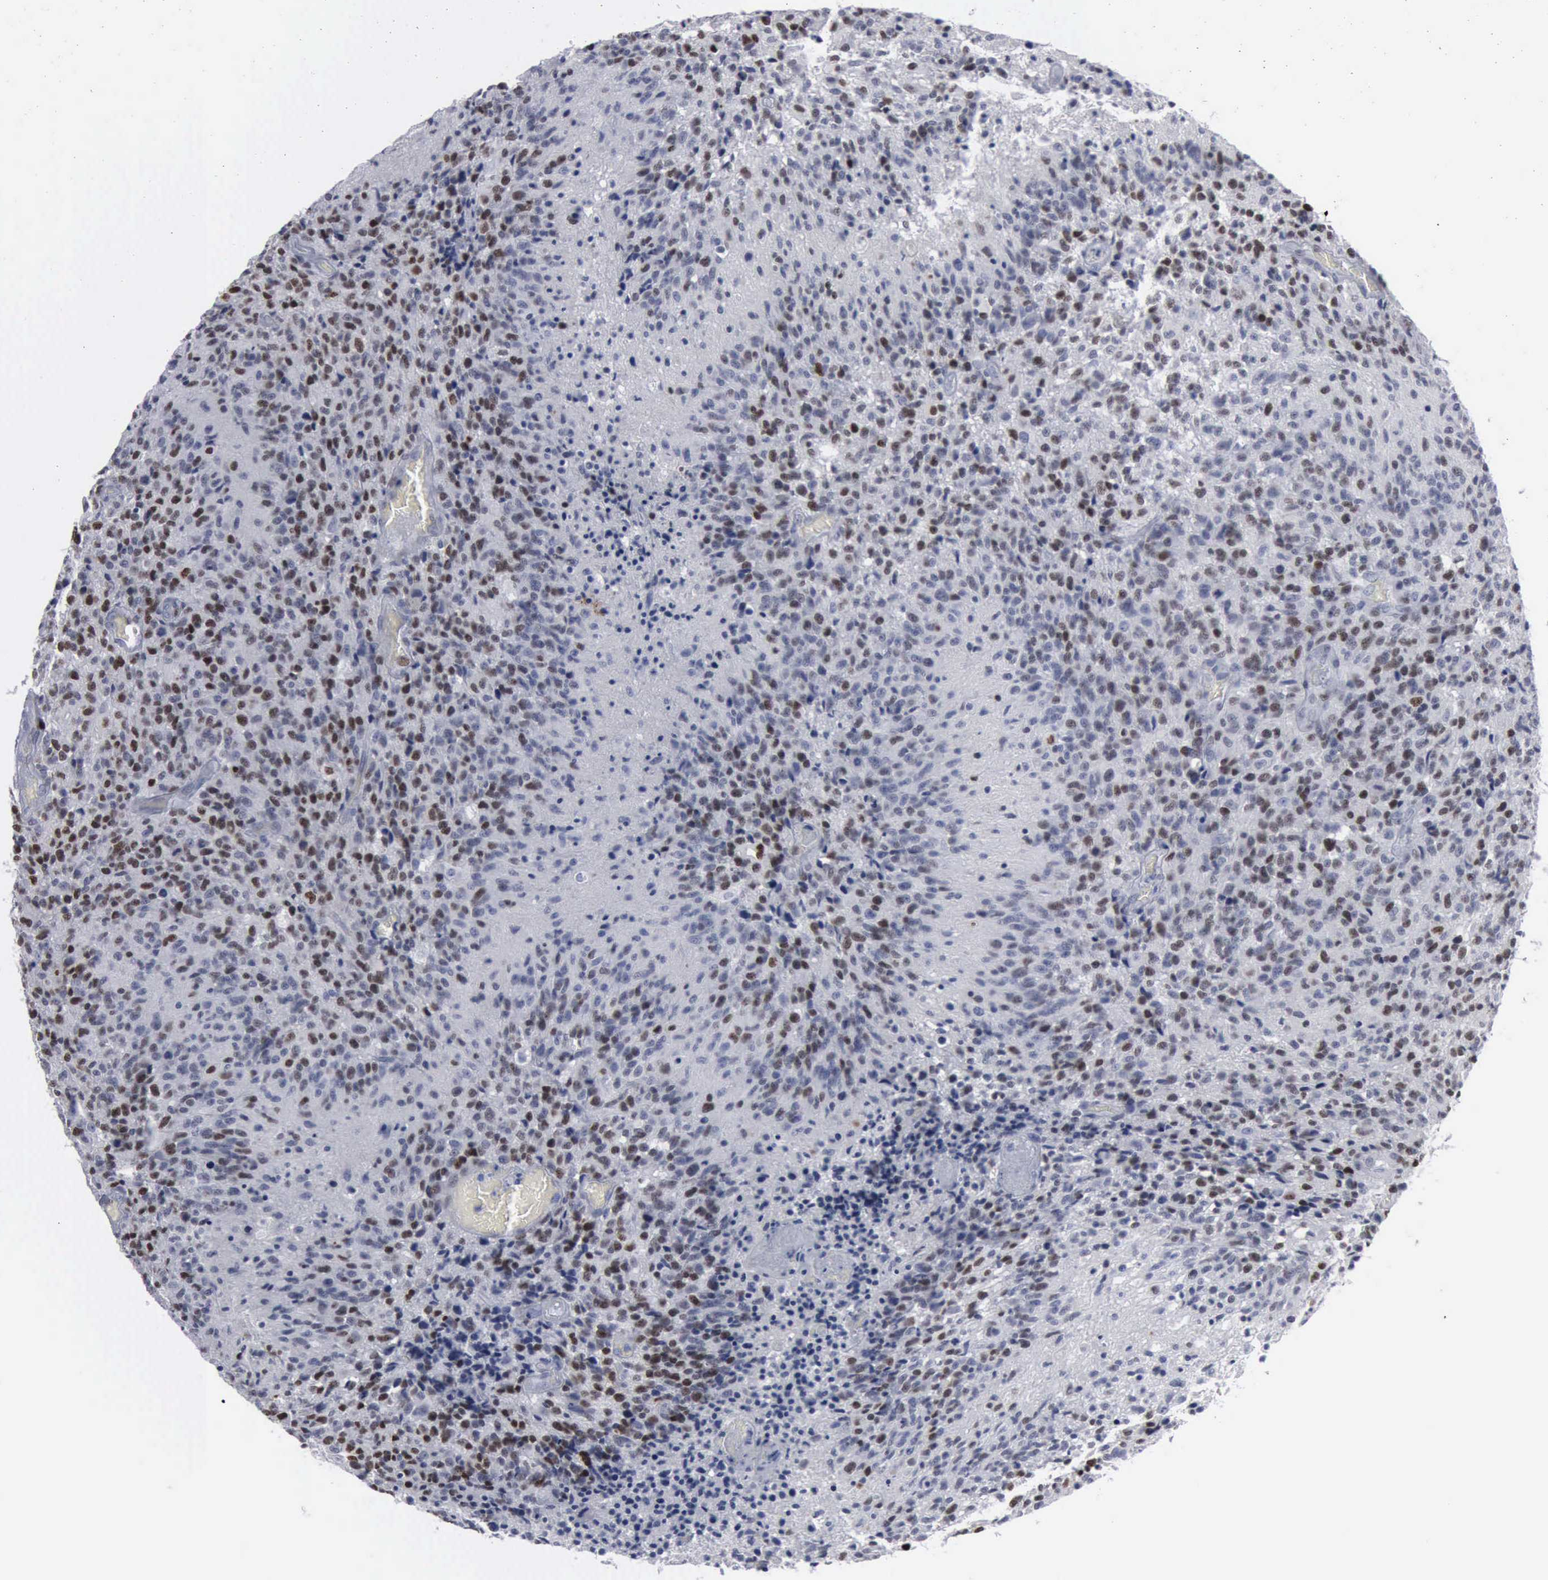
{"staining": {"intensity": "strong", "quantity": "<25%", "location": "nuclear"}, "tissue": "glioma", "cell_type": "Tumor cells", "image_type": "cancer", "snomed": [{"axis": "morphology", "description": "Glioma, malignant, High grade"}, {"axis": "topography", "description": "Brain"}], "caption": "Strong nuclear protein positivity is identified in about <25% of tumor cells in glioma.", "gene": "MCM5", "patient": {"sex": "male", "age": 36}}